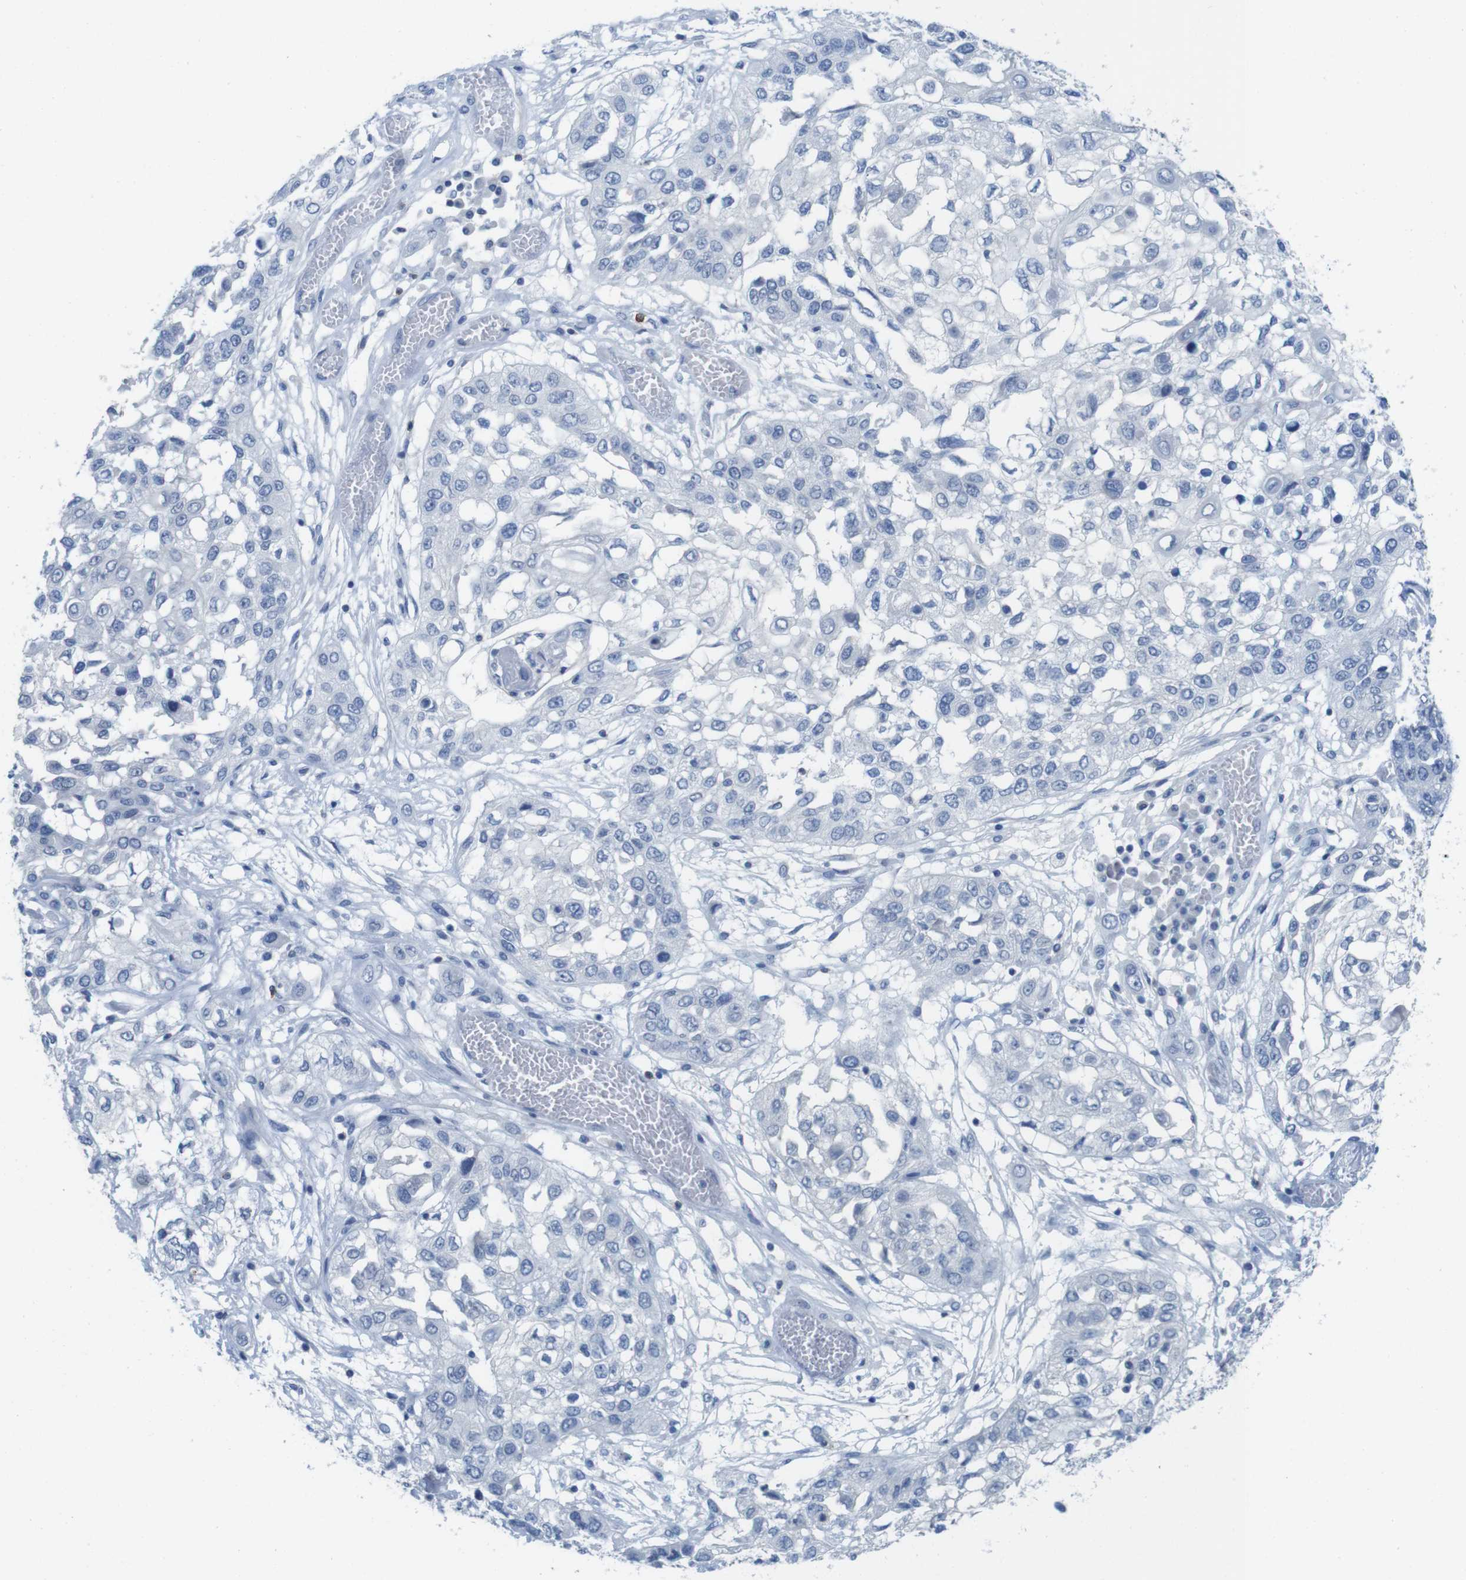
{"staining": {"intensity": "negative", "quantity": "none", "location": "none"}, "tissue": "lung cancer", "cell_type": "Tumor cells", "image_type": "cancer", "snomed": [{"axis": "morphology", "description": "Squamous cell carcinoma, NOS"}, {"axis": "topography", "description": "Lung"}], "caption": "High magnification brightfield microscopy of lung squamous cell carcinoma stained with DAB (3,3'-diaminobenzidine) (brown) and counterstained with hematoxylin (blue): tumor cells show no significant staining. (DAB (3,3'-diaminobenzidine) immunohistochemistry (IHC), high magnification).", "gene": "CD5", "patient": {"sex": "male", "age": 71}}